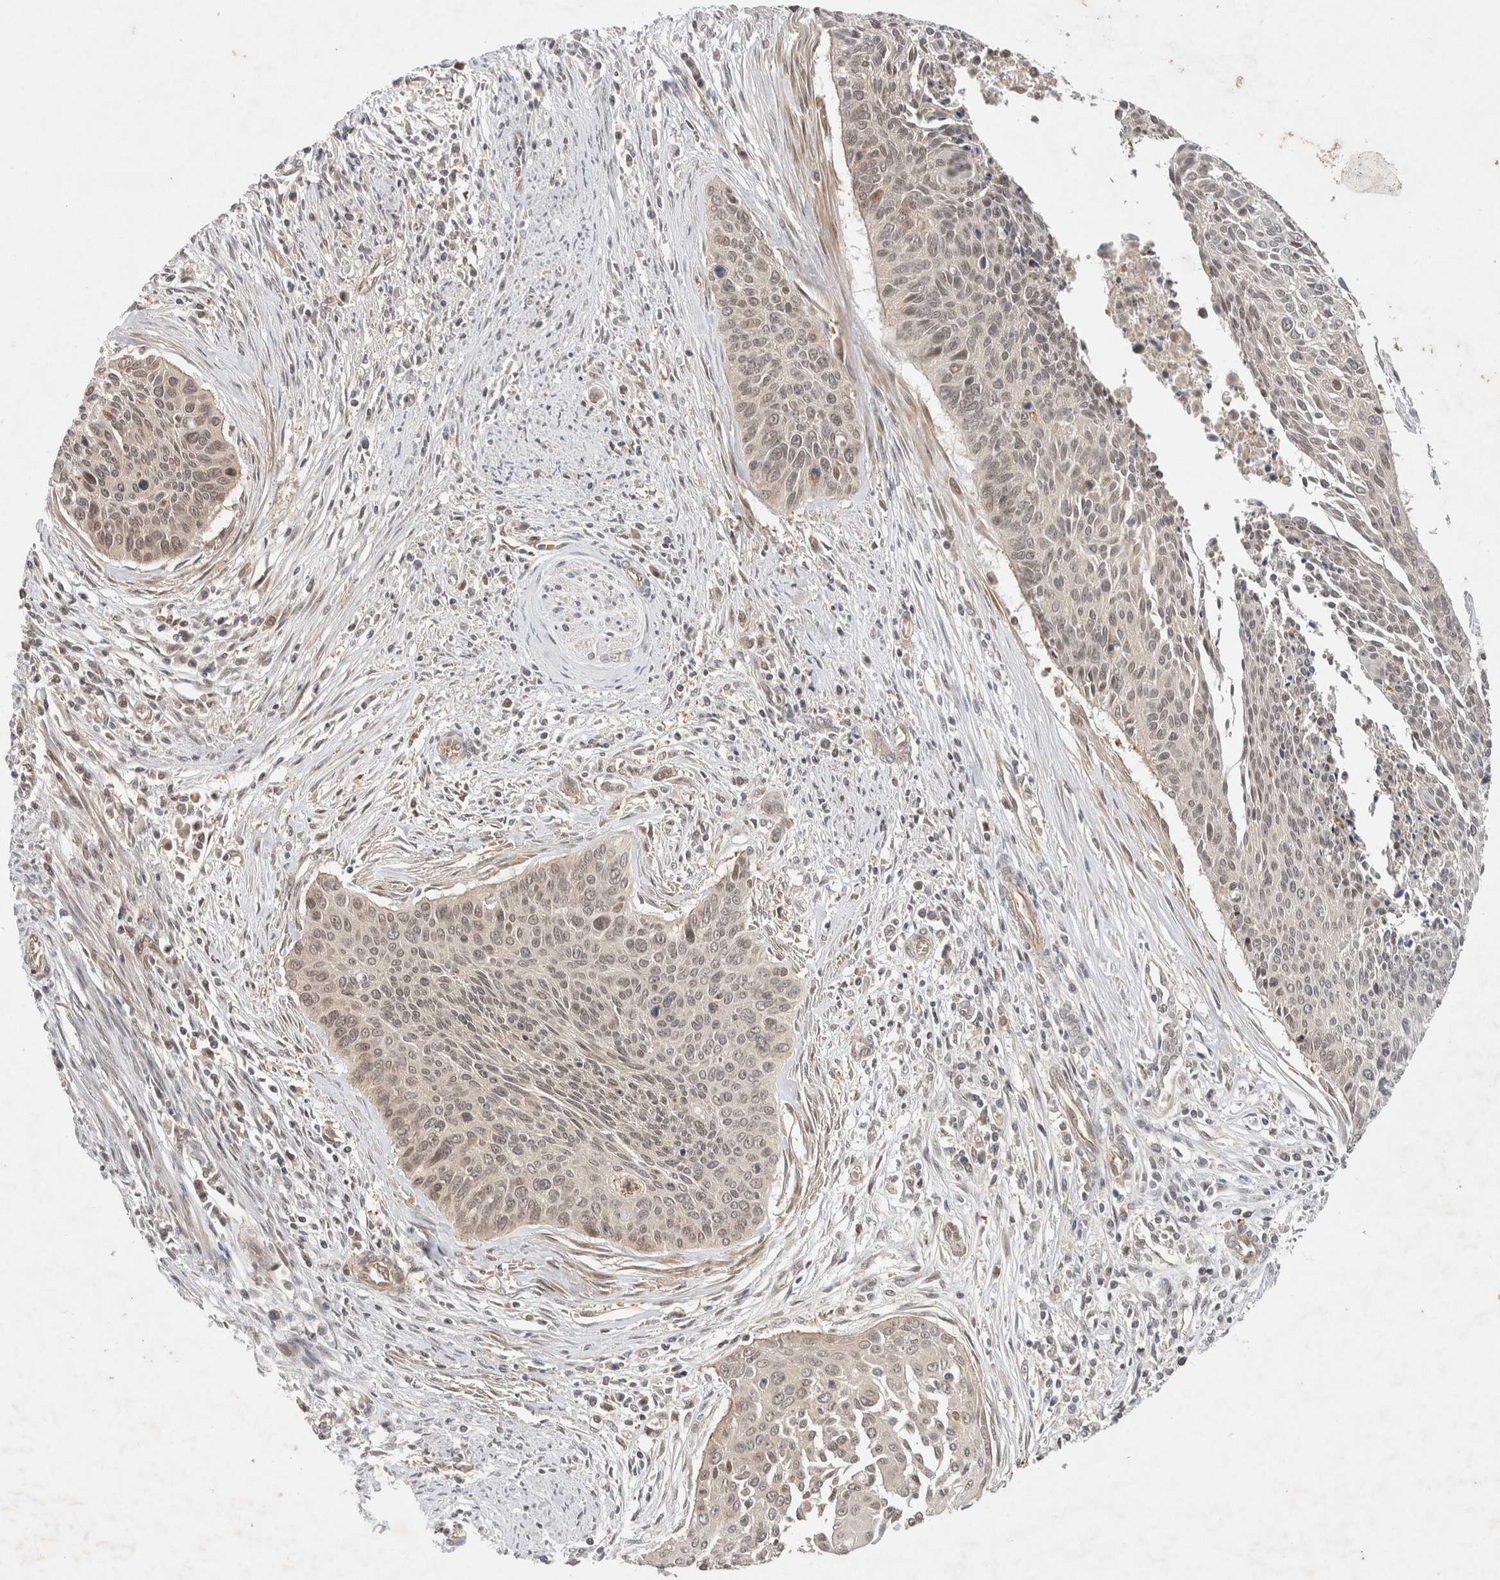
{"staining": {"intensity": "weak", "quantity": "<25%", "location": "cytoplasmic/membranous,nuclear"}, "tissue": "cervical cancer", "cell_type": "Tumor cells", "image_type": "cancer", "snomed": [{"axis": "morphology", "description": "Squamous cell carcinoma, NOS"}, {"axis": "topography", "description": "Cervix"}], "caption": "High power microscopy histopathology image of an immunohistochemistry (IHC) histopathology image of squamous cell carcinoma (cervical), revealing no significant staining in tumor cells.", "gene": "CAAP1", "patient": {"sex": "female", "age": 55}}